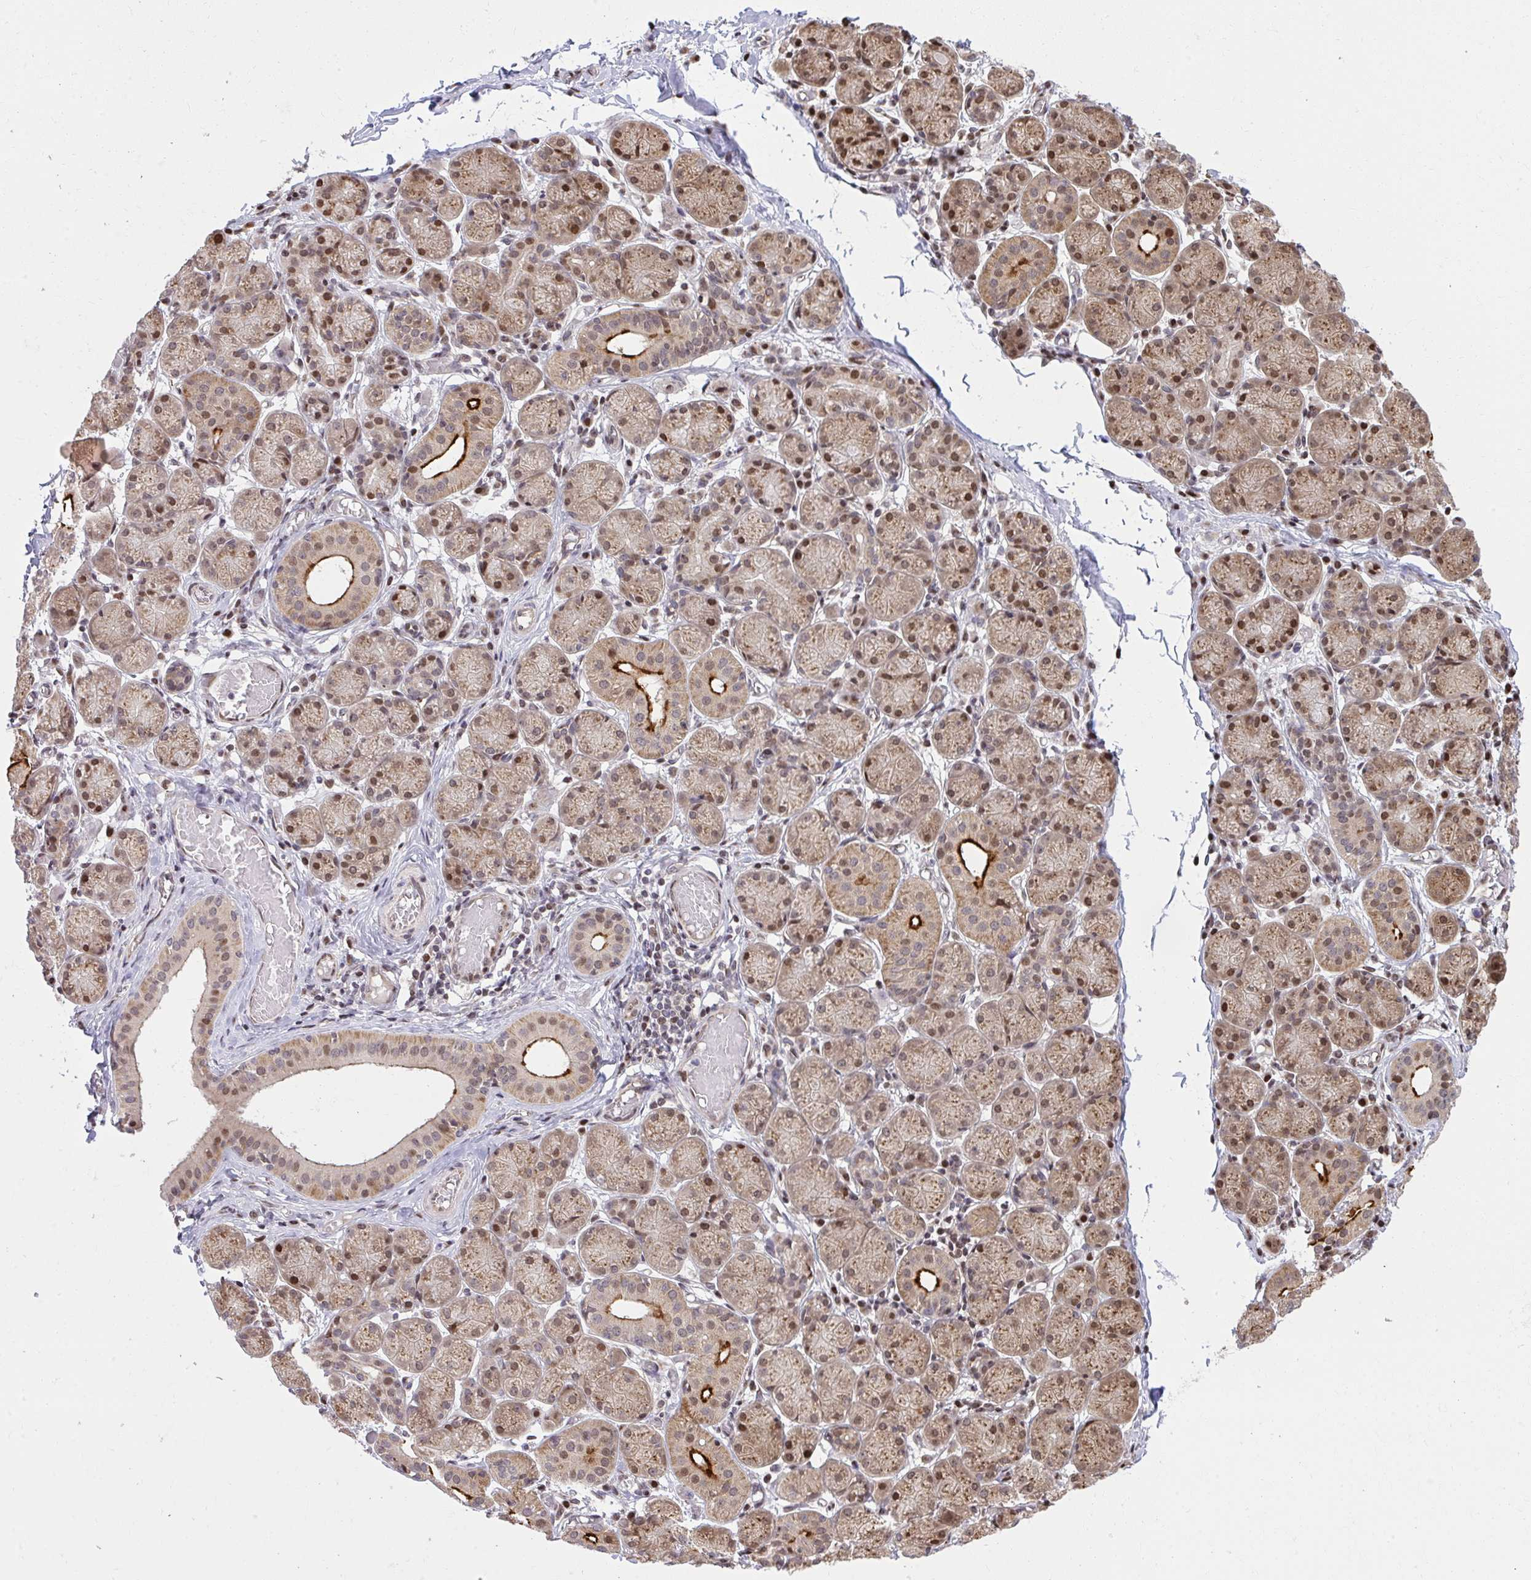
{"staining": {"intensity": "strong", "quantity": ">75%", "location": "cytoplasmic/membranous,nuclear"}, "tissue": "salivary gland", "cell_type": "Glandular cells", "image_type": "normal", "snomed": [{"axis": "morphology", "description": "Normal tissue, NOS"}, {"axis": "topography", "description": "Salivary gland"}], "caption": "Salivary gland stained for a protein reveals strong cytoplasmic/membranous,nuclear positivity in glandular cells. (DAB (3,3'-diaminobenzidine) = brown stain, brightfield microscopy at high magnification).", "gene": "PIGY", "patient": {"sex": "female", "age": 24}}